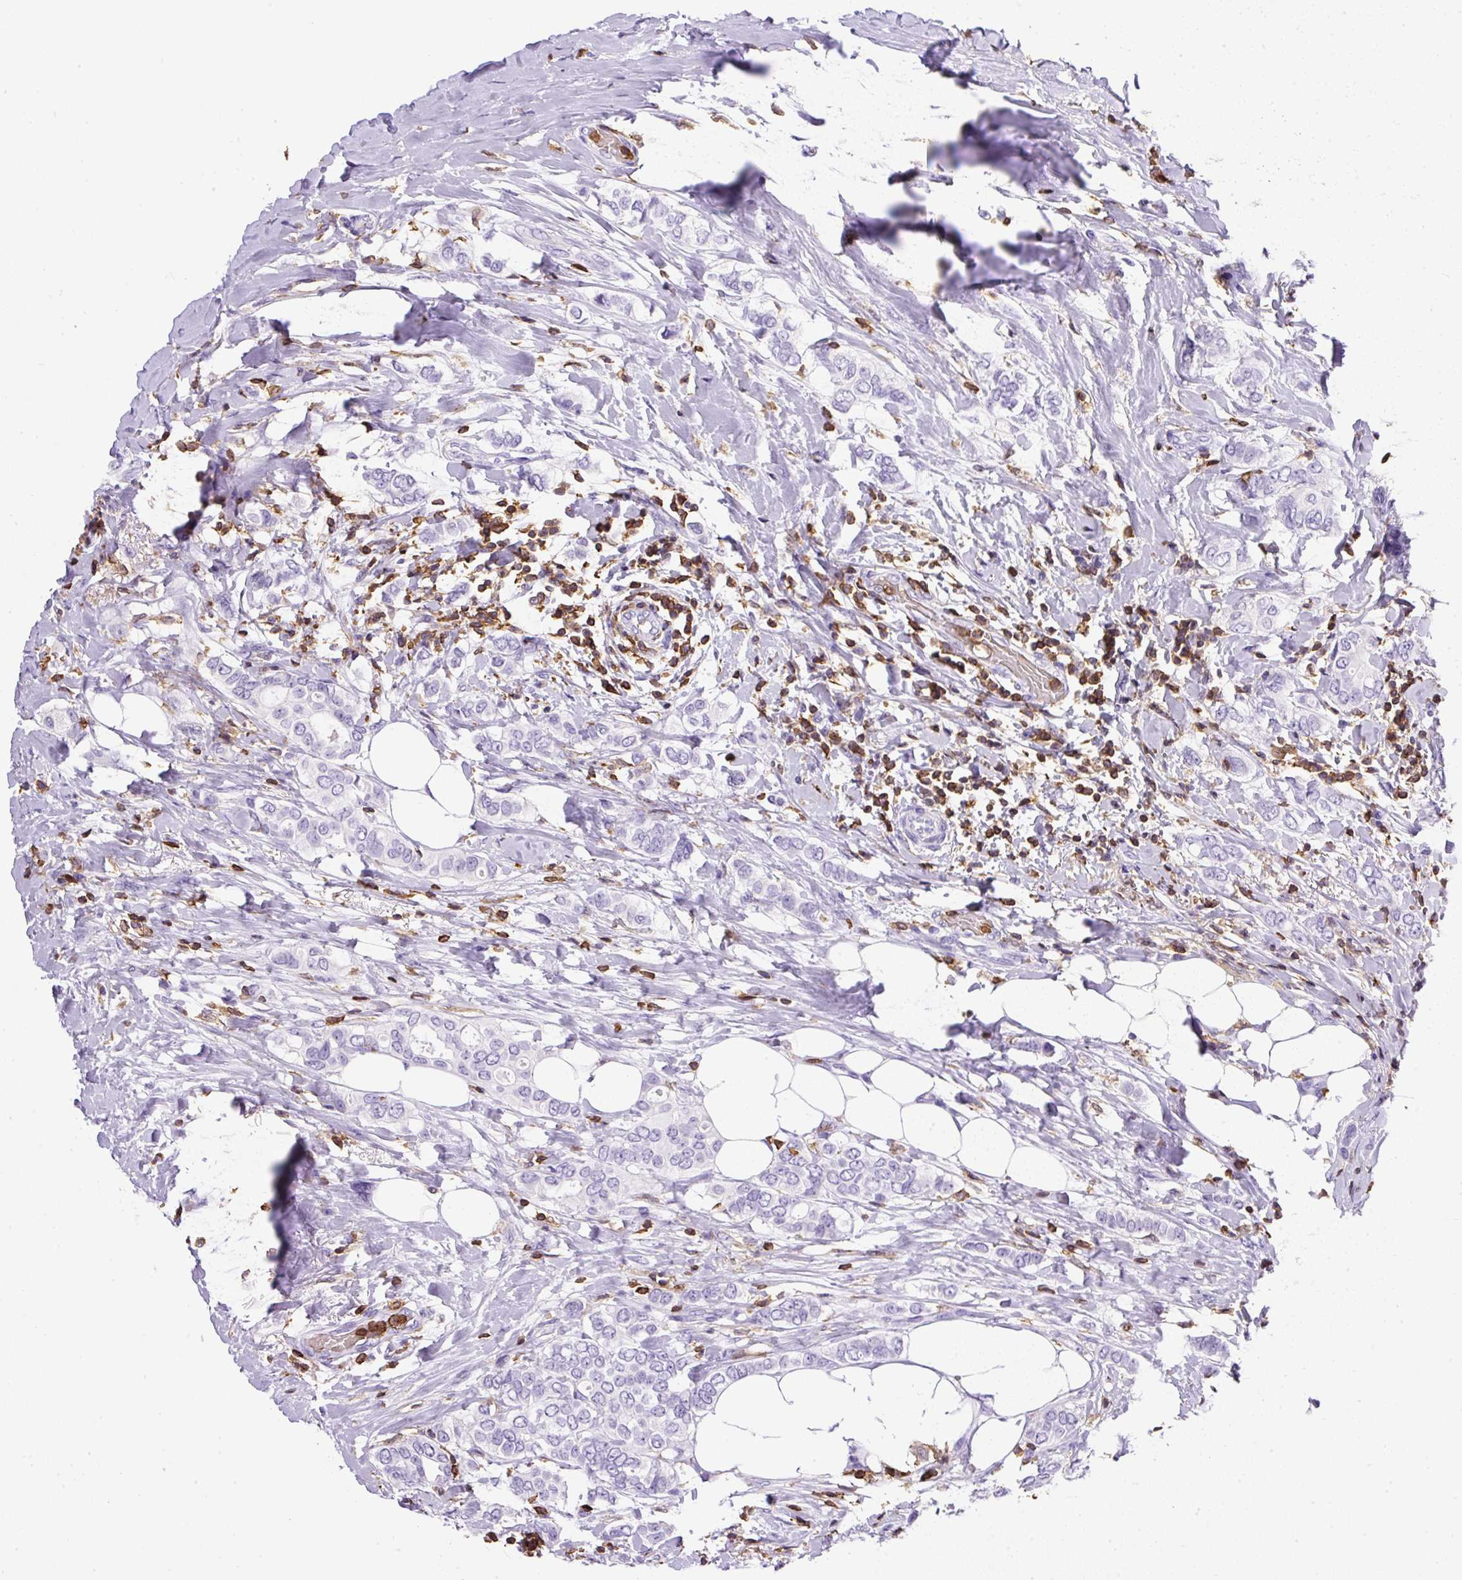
{"staining": {"intensity": "negative", "quantity": "none", "location": "none"}, "tissue": "breast cancer", "cell_type": "Tumor cells", "image_type": "cancer", "snomed": [{"axis": "morphology", "description": "Lobular carcinoma"}, {"axis": "topography", "description": "Breast"}], "caption": "IHC photomicrograph of neoplastic tissue: human breast cancer (lobular carcinoma) stained with DAB reveals no significant protein staining in tumor cells.", "gene": "FAM228B", "patient": {"sex": "female", "age": 51}}